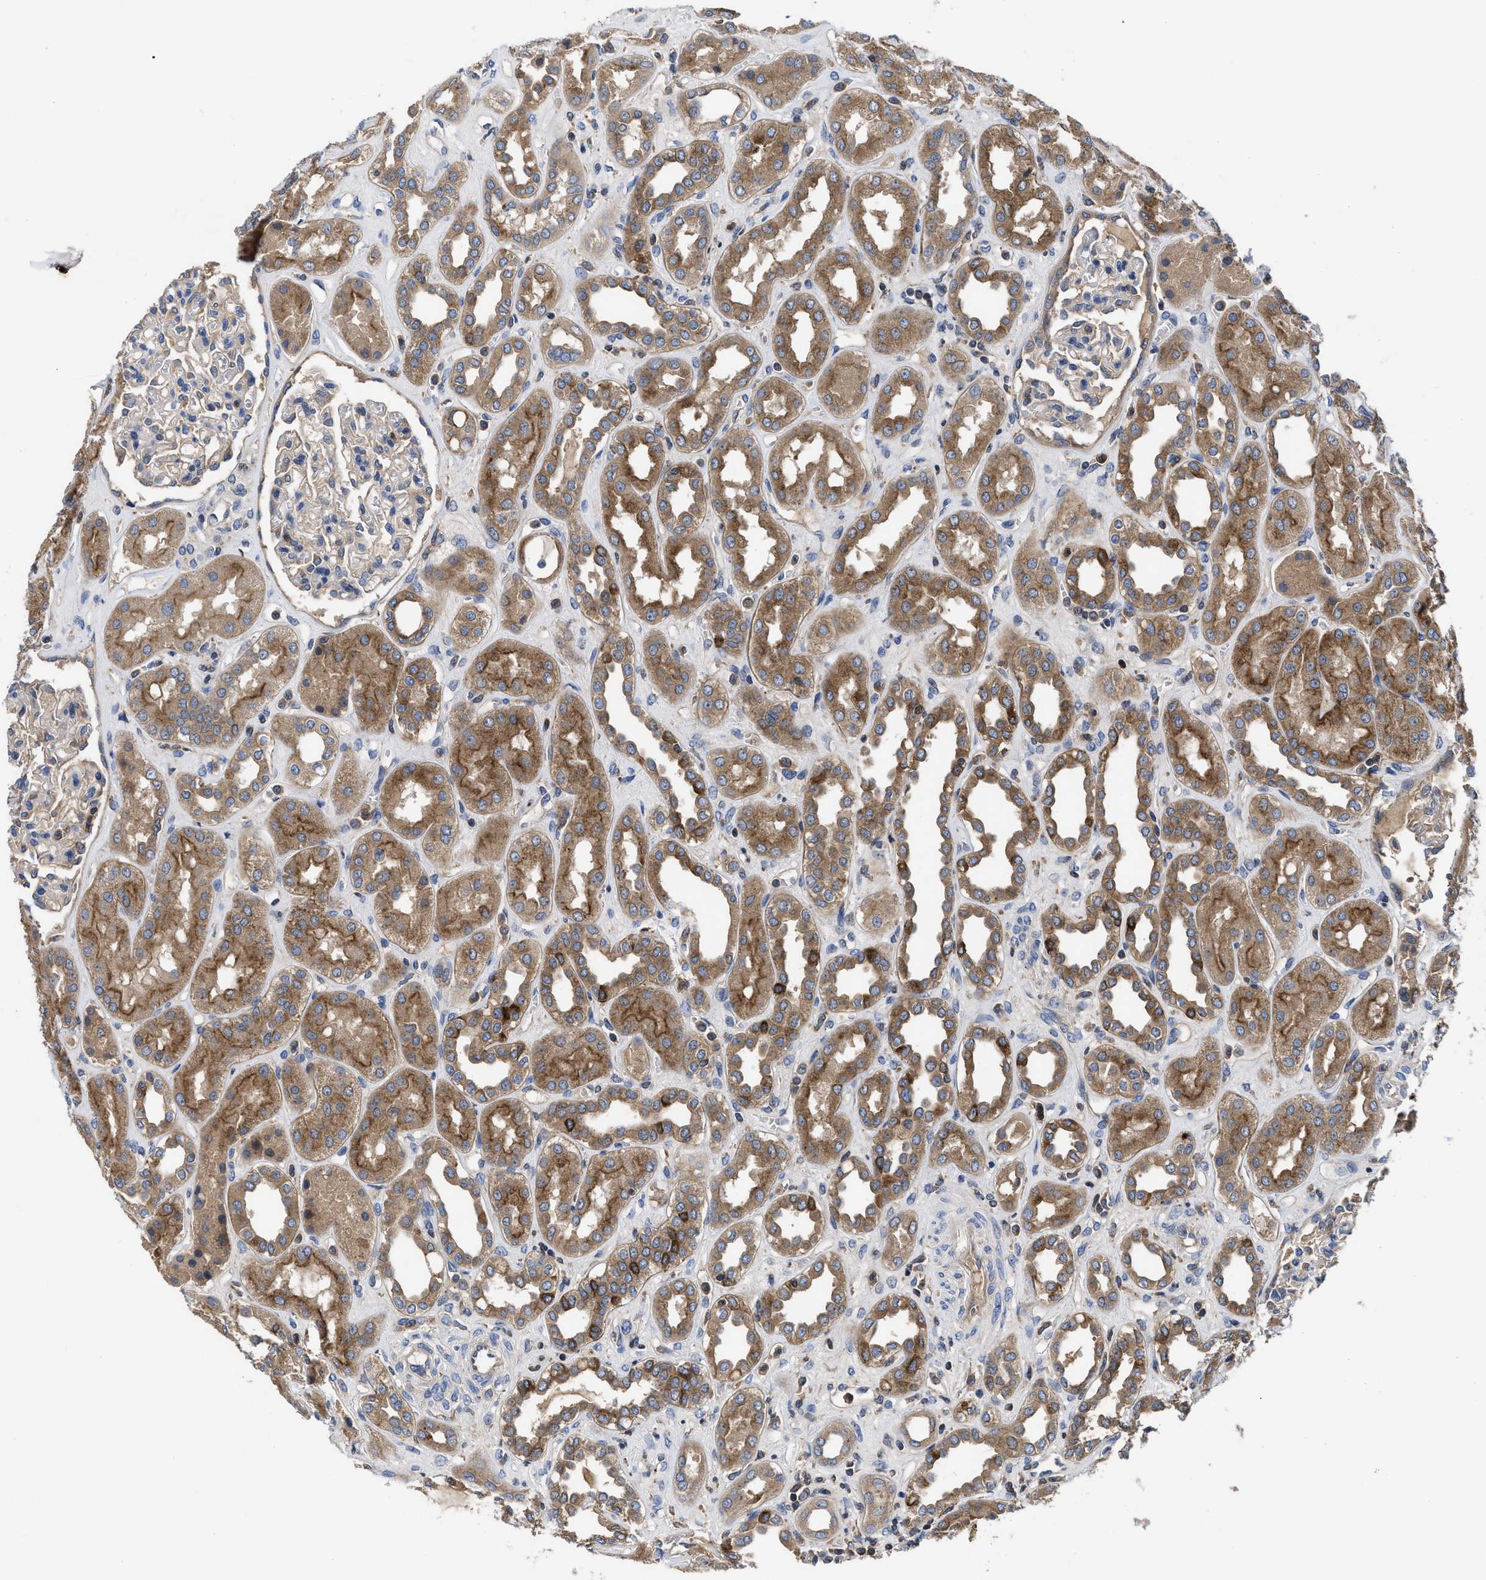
{"staining": {"intensity": "weak", "quantity": "<25%", "location": "cytoplasmic/membranous"}, "tissue": "kidney", "cell_type": "Cells in glomeruli", "image_type": "normal", "snomed": [{"axis": "morphology", "description": "Normal tissue, NOS"}, {"axis": "topography", "description": "Kidney"}], "caption": "Immunohistochemistry (IHC) photomicrograph of benign human kidney stained for a protein (brown), which shows no positivity in cells in glomeruli.", "gene": "YBEY", "patient": {"sex": "male", "age": 59}}